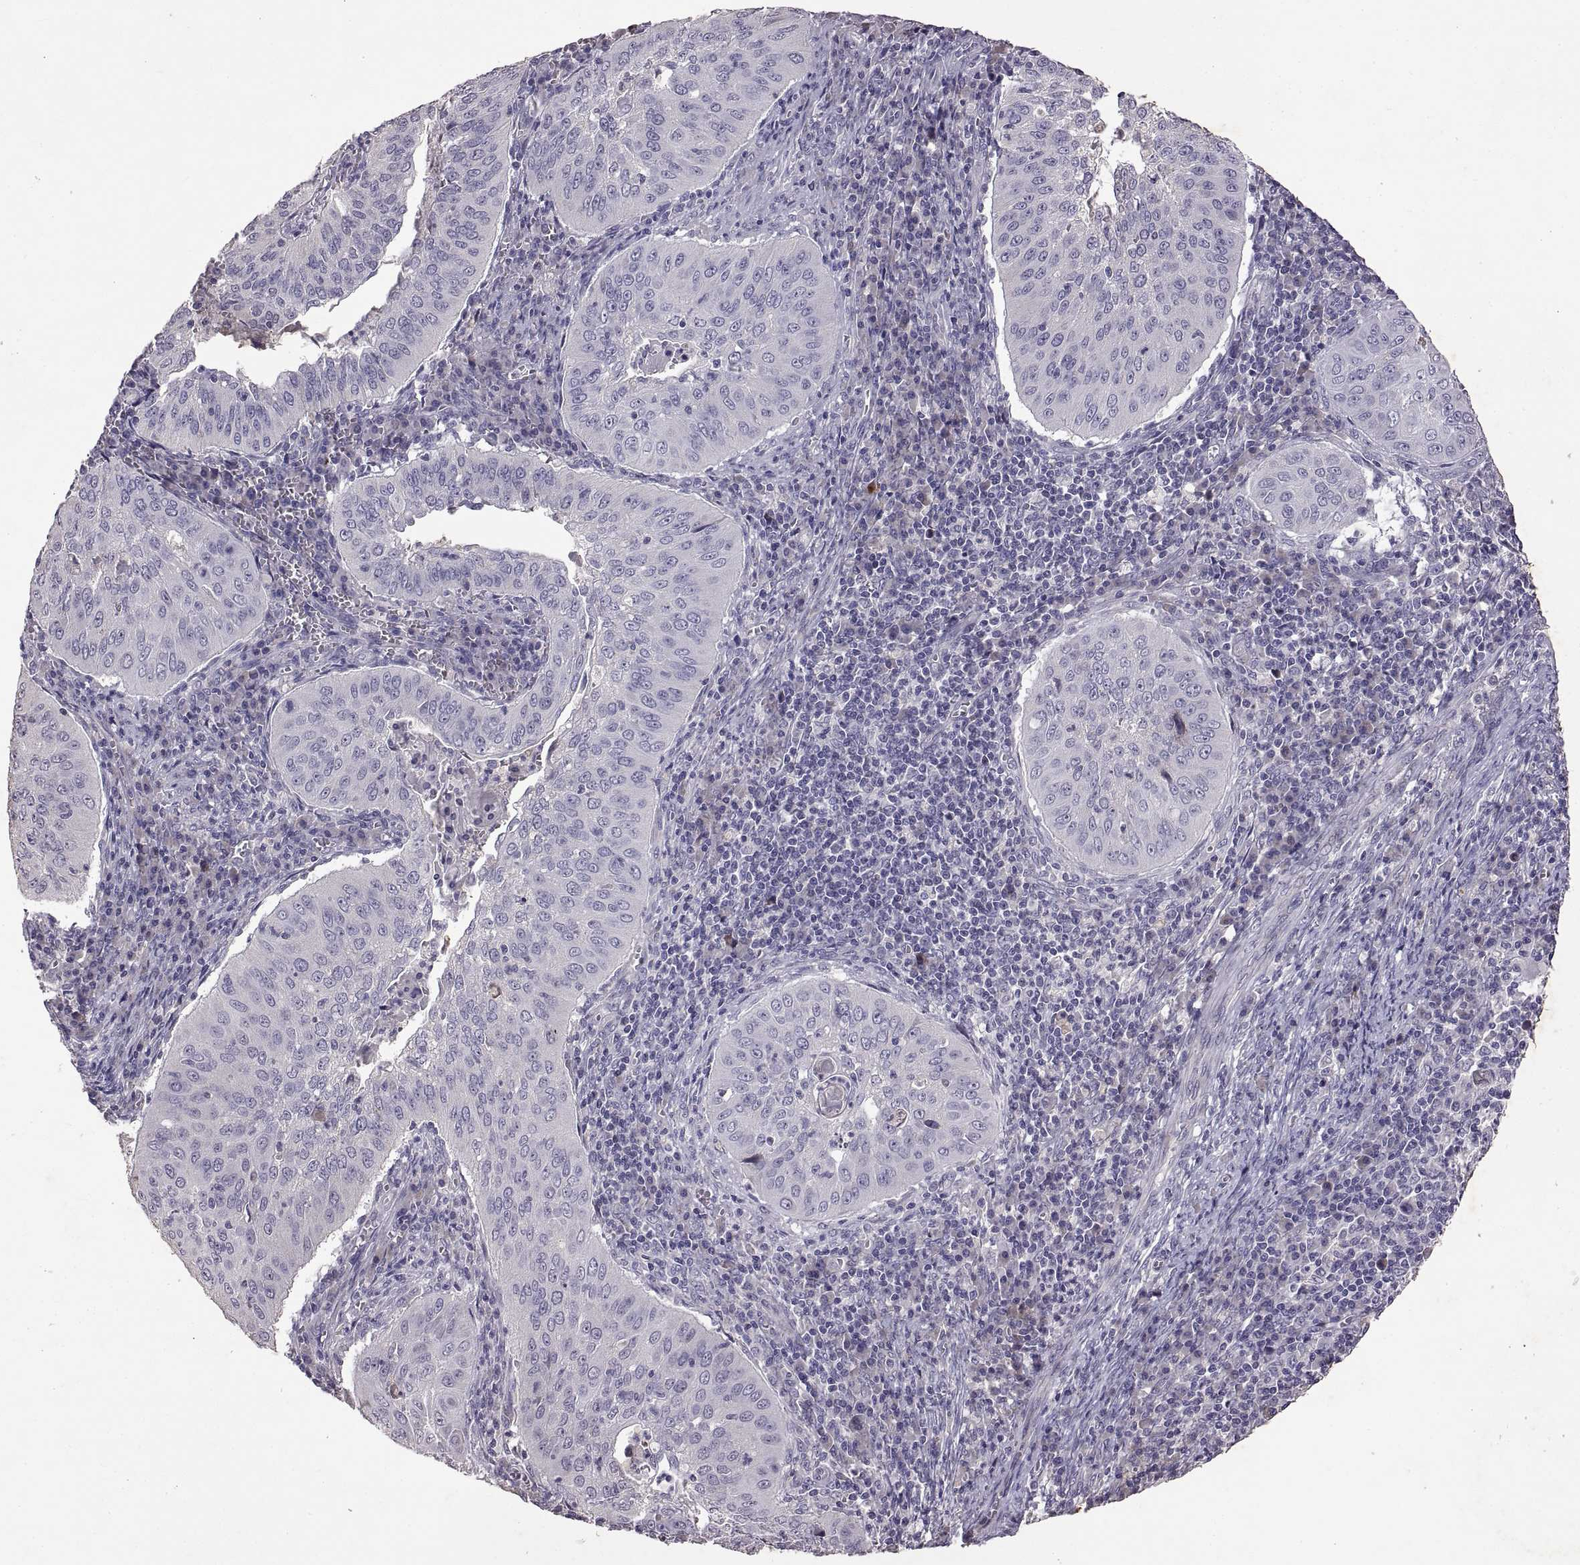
{"staining": {"intensity": "negative", "quantity": "none", "location": "none"}, "tissue": "cervical cancer", "cell_type": "Tumor cells", "image_type": "cancer", "snomed": [{"axis": "morphology", "description": "Squamous cell carcinoma, NOS"}, {"axis": "topography", "description": "Cervix"}], "caption": "A micrograph of cervical cancer (squamous cell carcinoma) stained for a protein reveals no brown staining in tumor cells.", "gene": "DEFB136", "patient": {"sex": "female", "age": 39}}